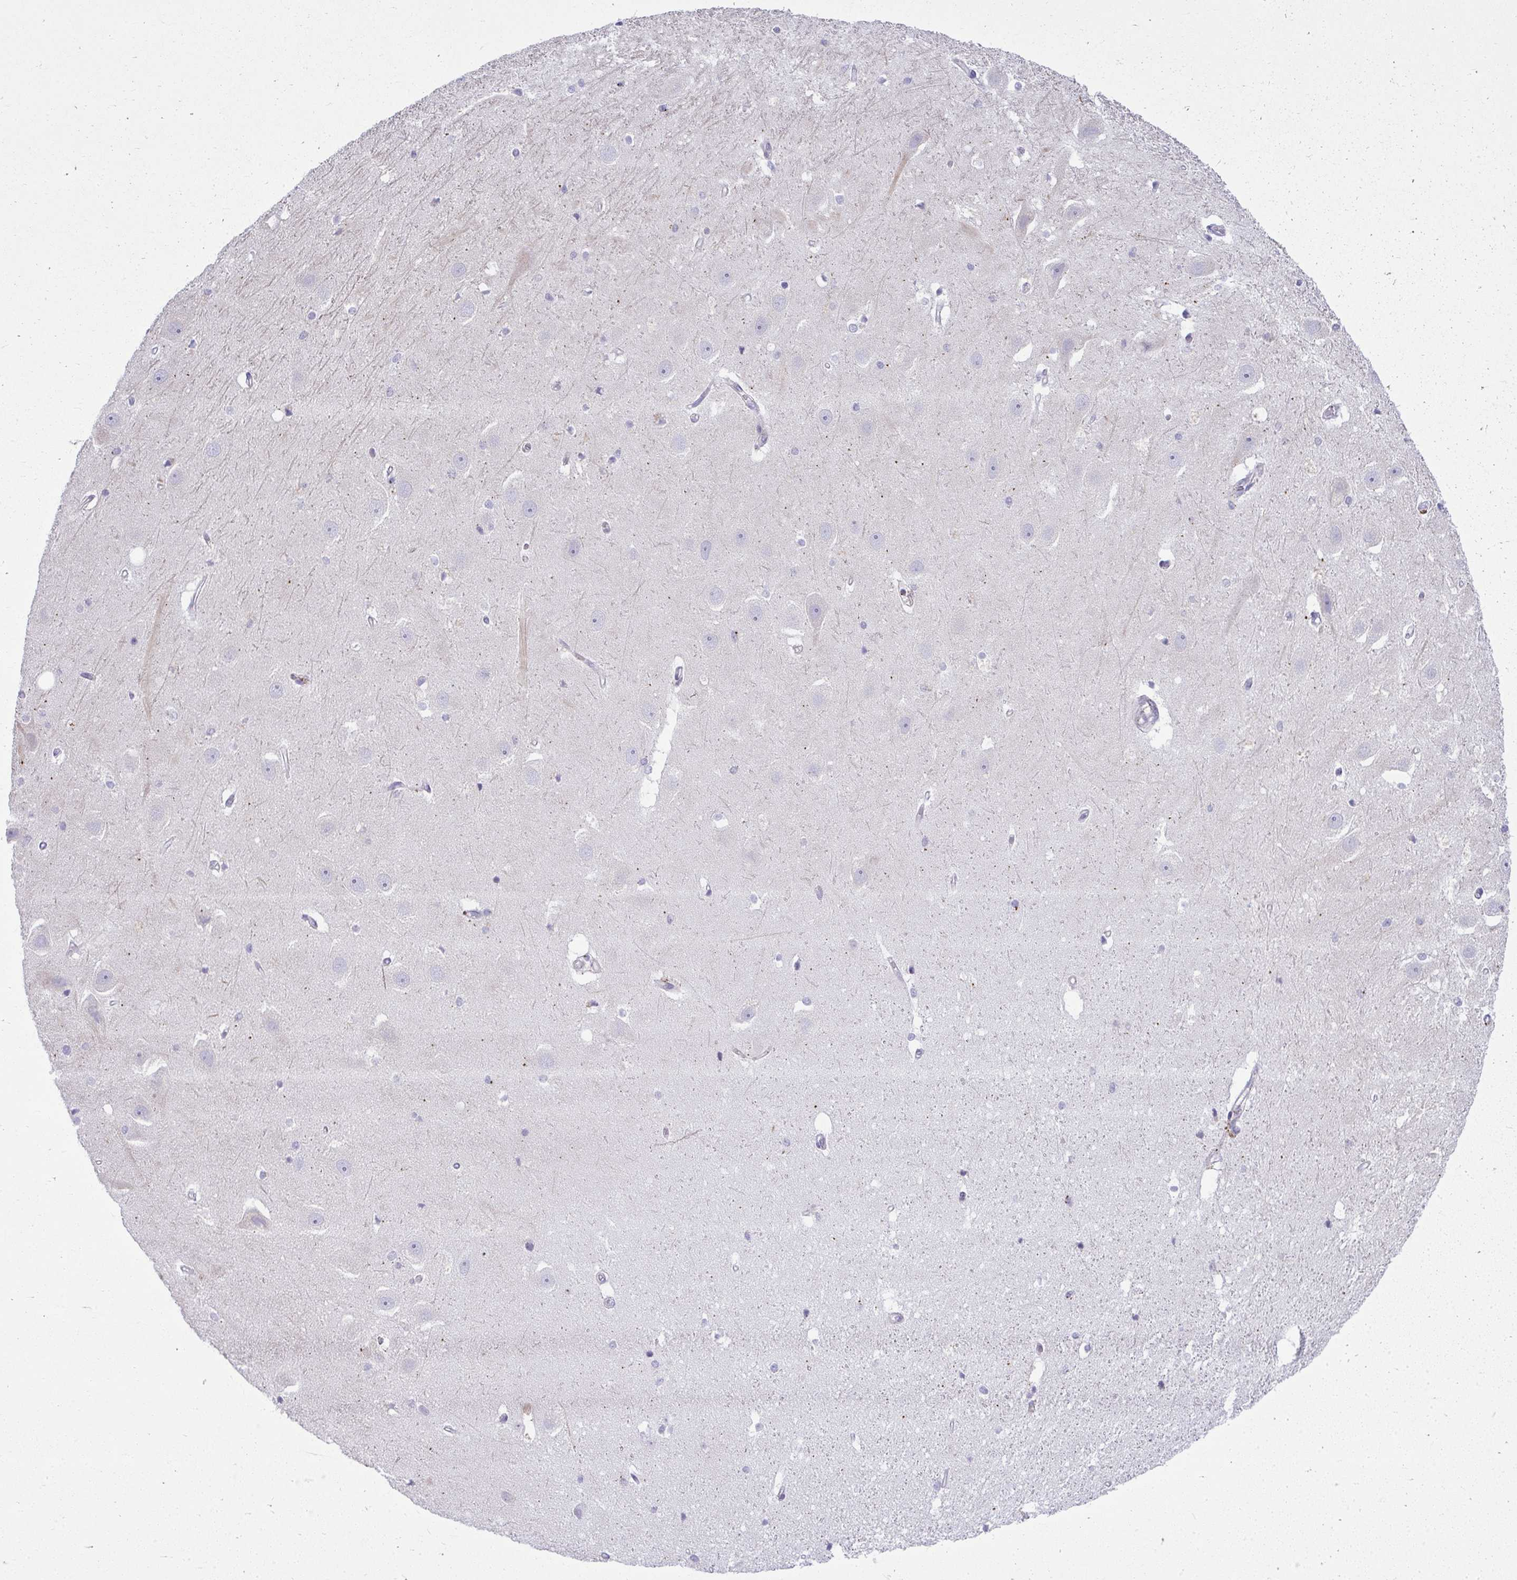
{"staining": {"intensity": "negative", "quantity": "none", "location": "none"}, "tissue": "hippocampus", "cell_type": "Glial cells", "image_type": "normal", "snomed": [{"axis": "morphology", "description": "Normal tissue, NOS"}, {"axis": "topography", "description": "Hippocampus"}], "caption": "Glial cells show no significant protein positivity in unremarkable hippocampus. (DAB (3,3'-diaminobenzidine) immunohistochemistry (IHC) with hematoxylin counter stain).", "gene": "VPS4B", "patient": {"sex": "male", "age": 63}}